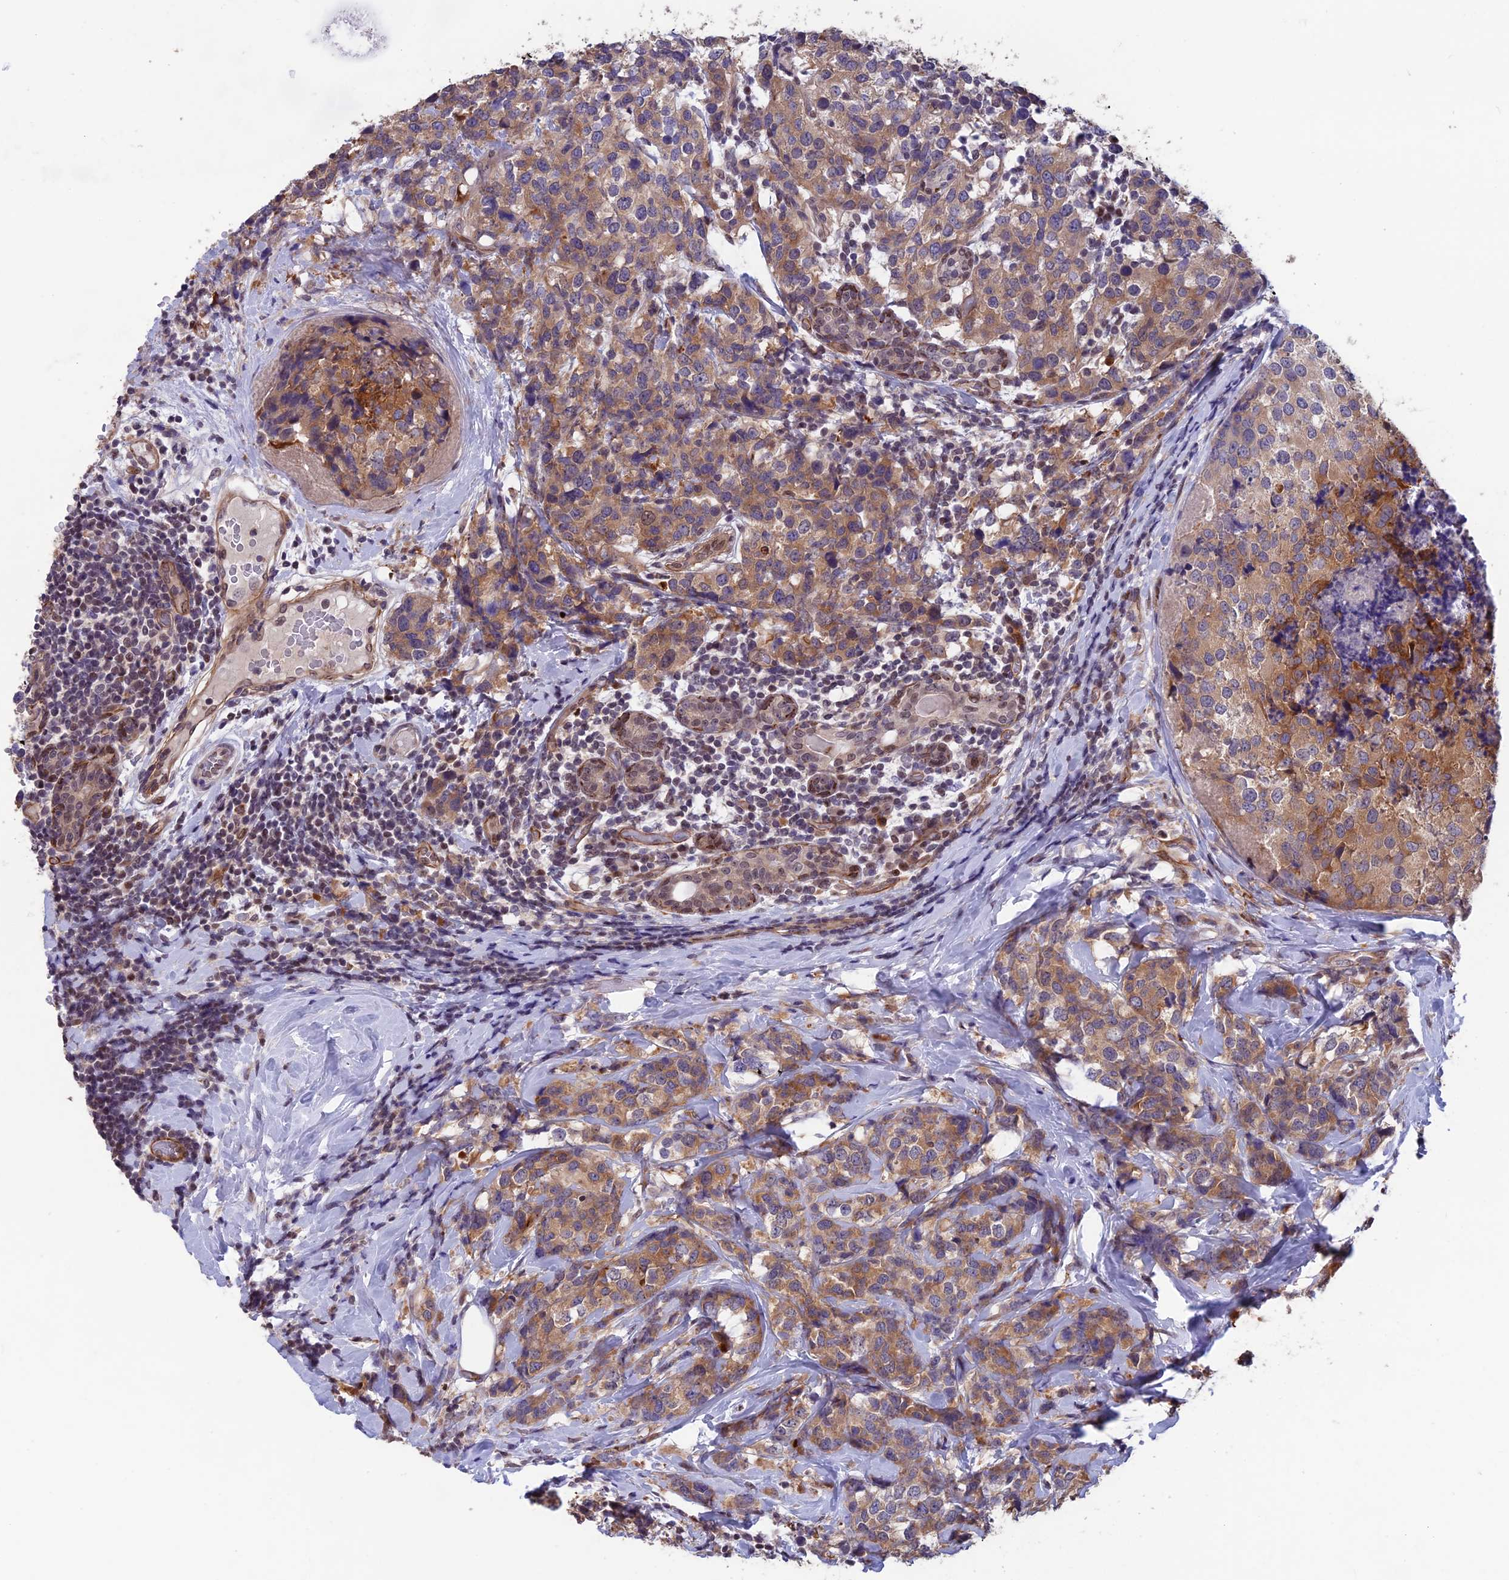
{"staining": {"intensity": "moderate", "quantity": ">75%", "location": "cytoplasmic/membranous"}, "tissue": "breast cancer", "cell_type": "Tumor cells", "image_type": "cancer", "snomed": [{"axis": "morphology", "description": "Lobular carcinoma"}, {"axis": "topography", "description": "Breast"}], "caption": "Protein expression analysis of breast cancer shows moderate cytoplasmic/membranous staining in about >75% of tumor cells.", "gene": "MAST2", "patient": {"sex": "female", "age": 59}}